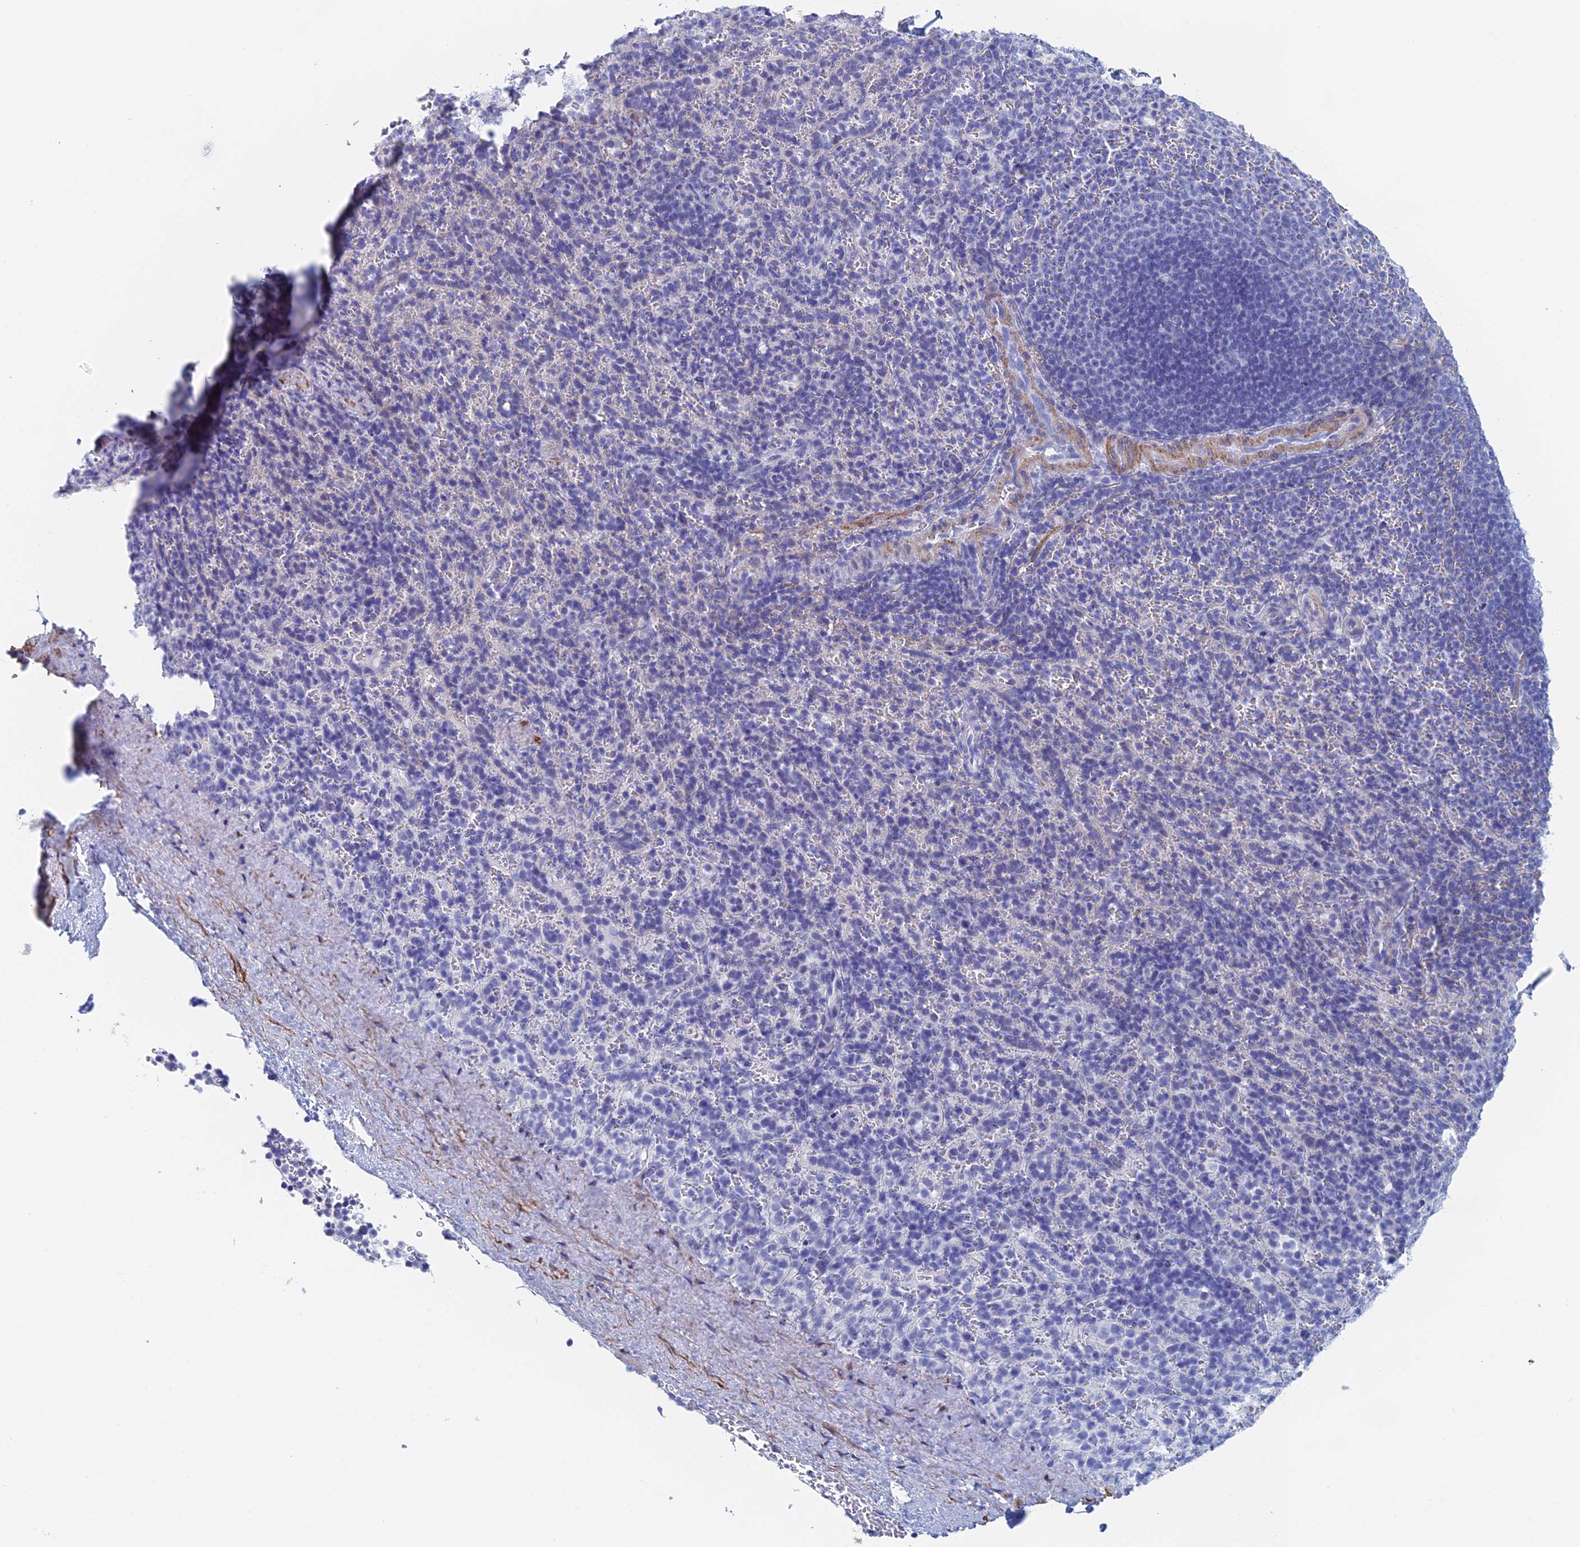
{"staining": {"intensity": "negative", "quantity": "none", "location": "none"}, "tissue": "spleen", "cell_type": "Cells in red pulp", "image_type": "normal", "snomed": [{"axis": "morphology", "description": "Normal tissue, NOS"}, {"axis": "topography", "description": "Spleen"}], "caption": "DAB immunohistochemical staining of normal human spleen reveals no significant positivity in cells in red pulp.", "gene": "KCNK18", "patient": {"sex": "female", "age": 21}}